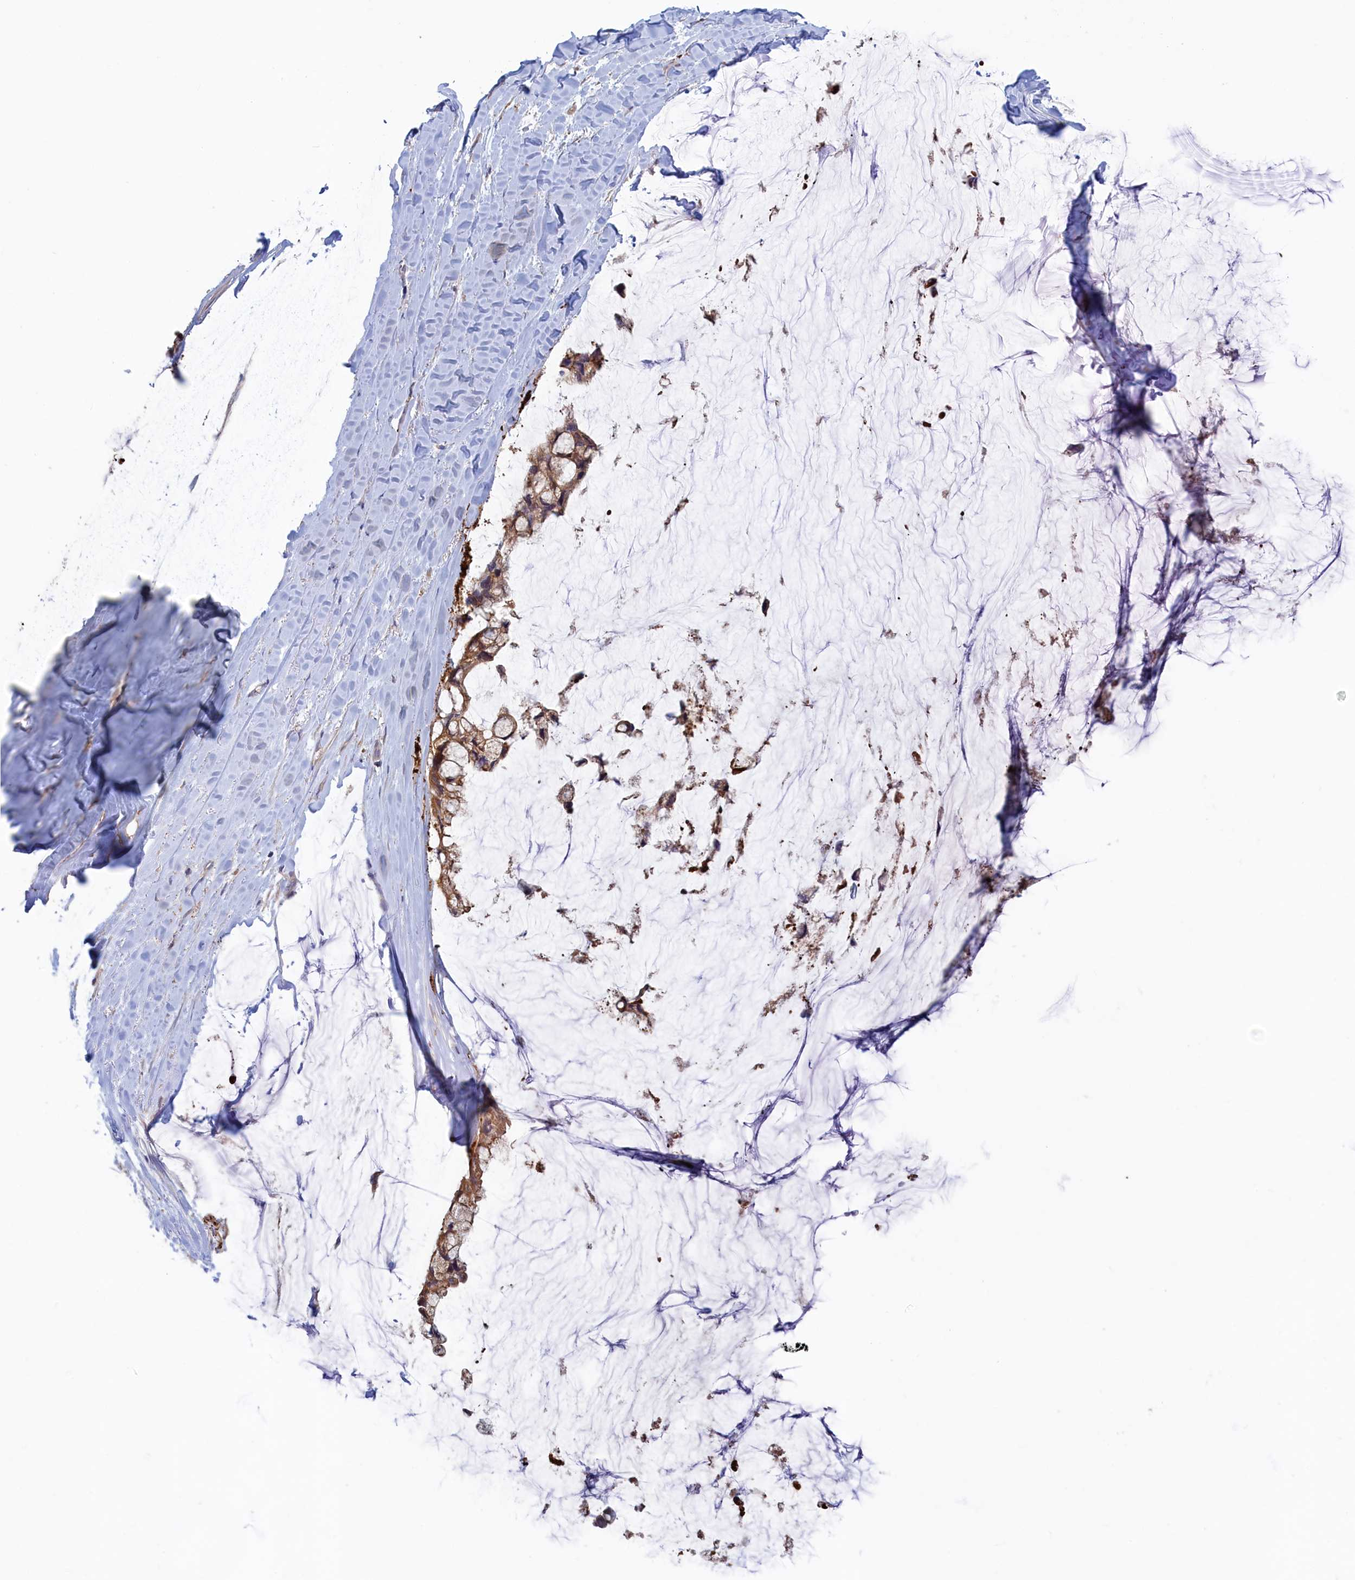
{"staining": {"intensity": "moderate", "quantity": ">75%", "location": "cytoplasmic/membranous"}, "tissue": "ovarian cancer", "cell_type": "Tumor cells", "image_type": "cancer", "snomed": [{"axis": "morphology", "description": "Cystadenocarcinoma, mucinous, NOS"}, {"axis": "topography", "description": "Ovary"}], "caption": "This is an image of IHC staining of ovarian cancer (mucinous cystadenocarcinoma), which shows moderate positivity in the cytoplasmic/membranous of tumor cells.", "gene": "SYNDIG1L", "patient": {"sex": "female", "age": 39}}